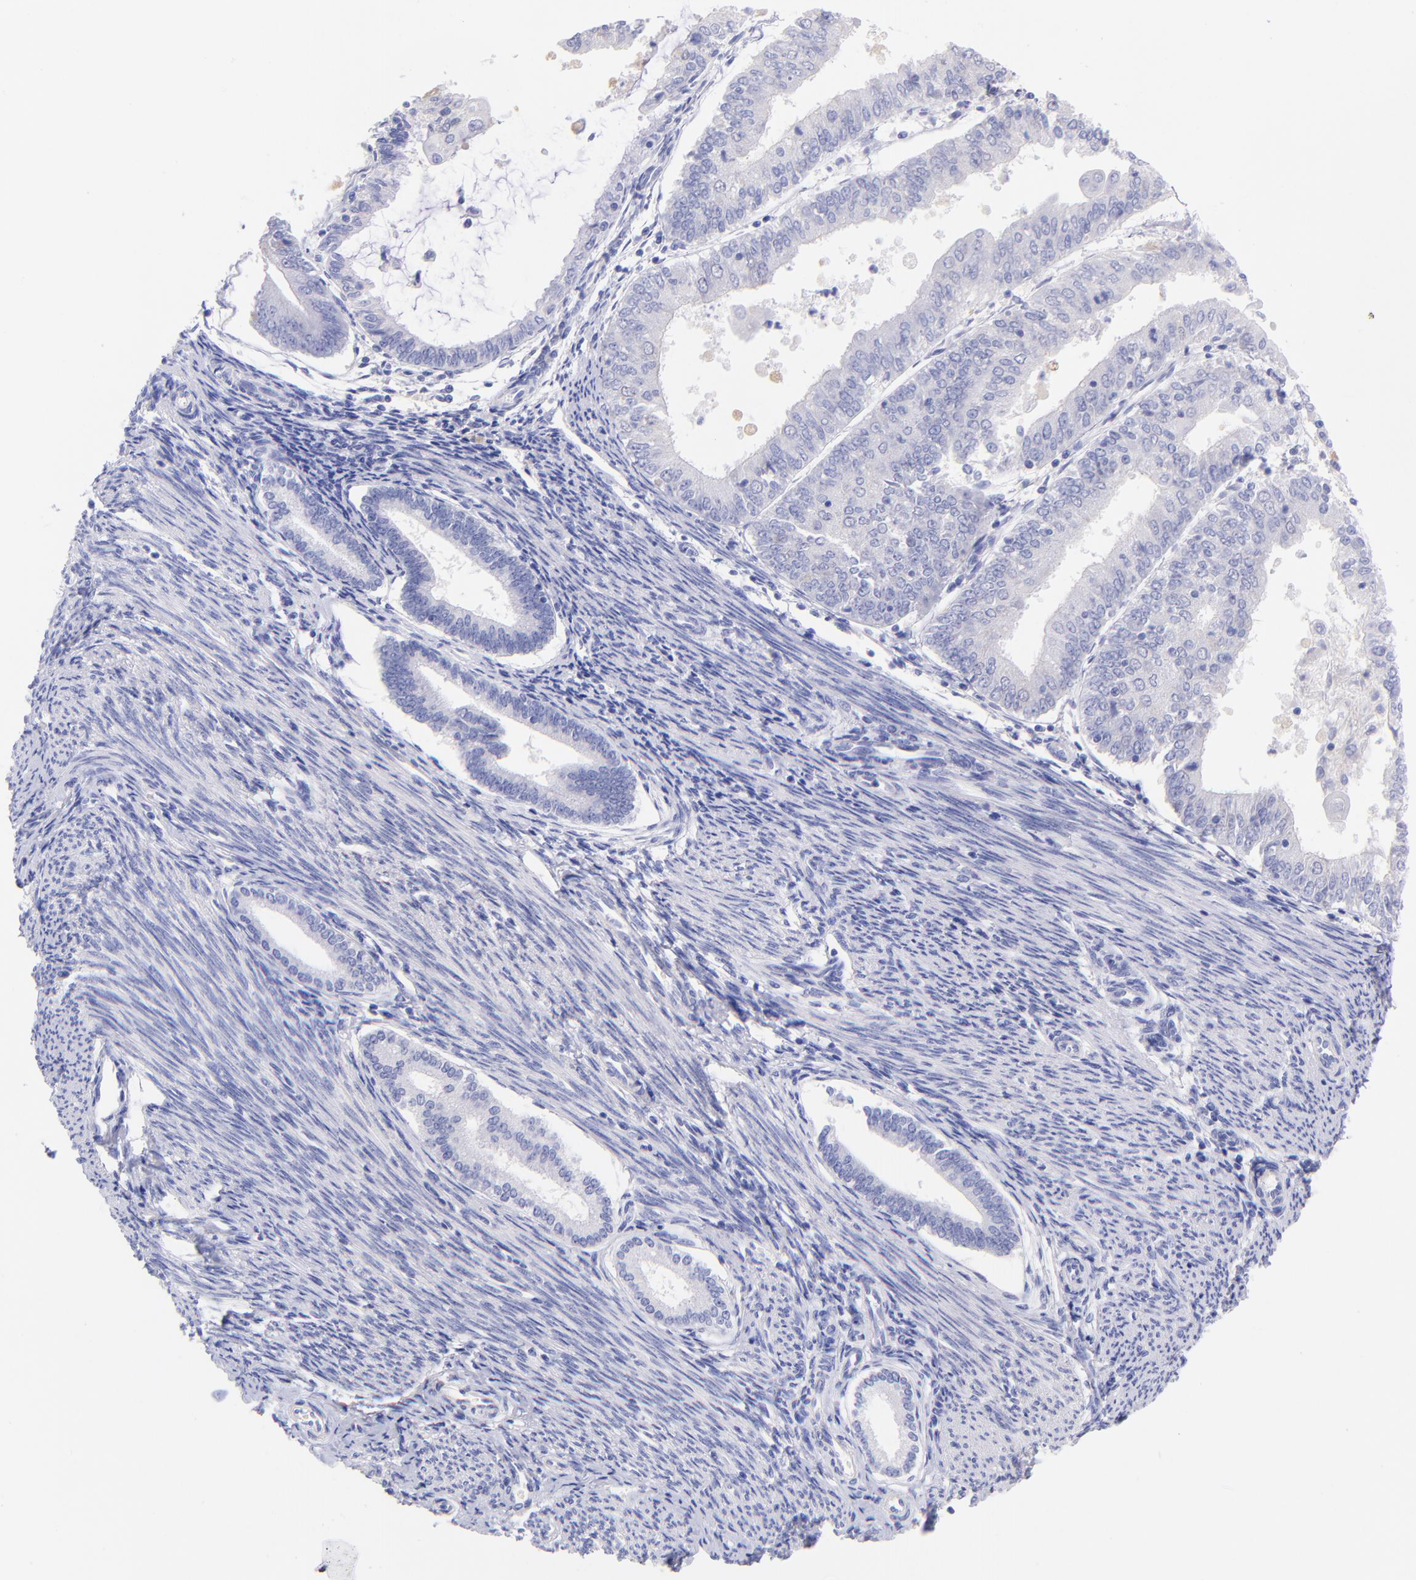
{"staining": {"intensity": "negative", "quantity": "none", "location": "none"}, "tissue": "endometrial cancer", "cell_type": "Tumor cells", "image_type": "cancer", "snomed": [{"axis": "morphology", "description": "Adenocarcinoma, NOS"}, {"axis": "topography", "description": "Endometrium"}], "caption": "Tumor cells show no significant expression in adenocarcinoma (endometrial).", "gene": "RAB3B", "patient": {"sex": "female", "age": 79}}